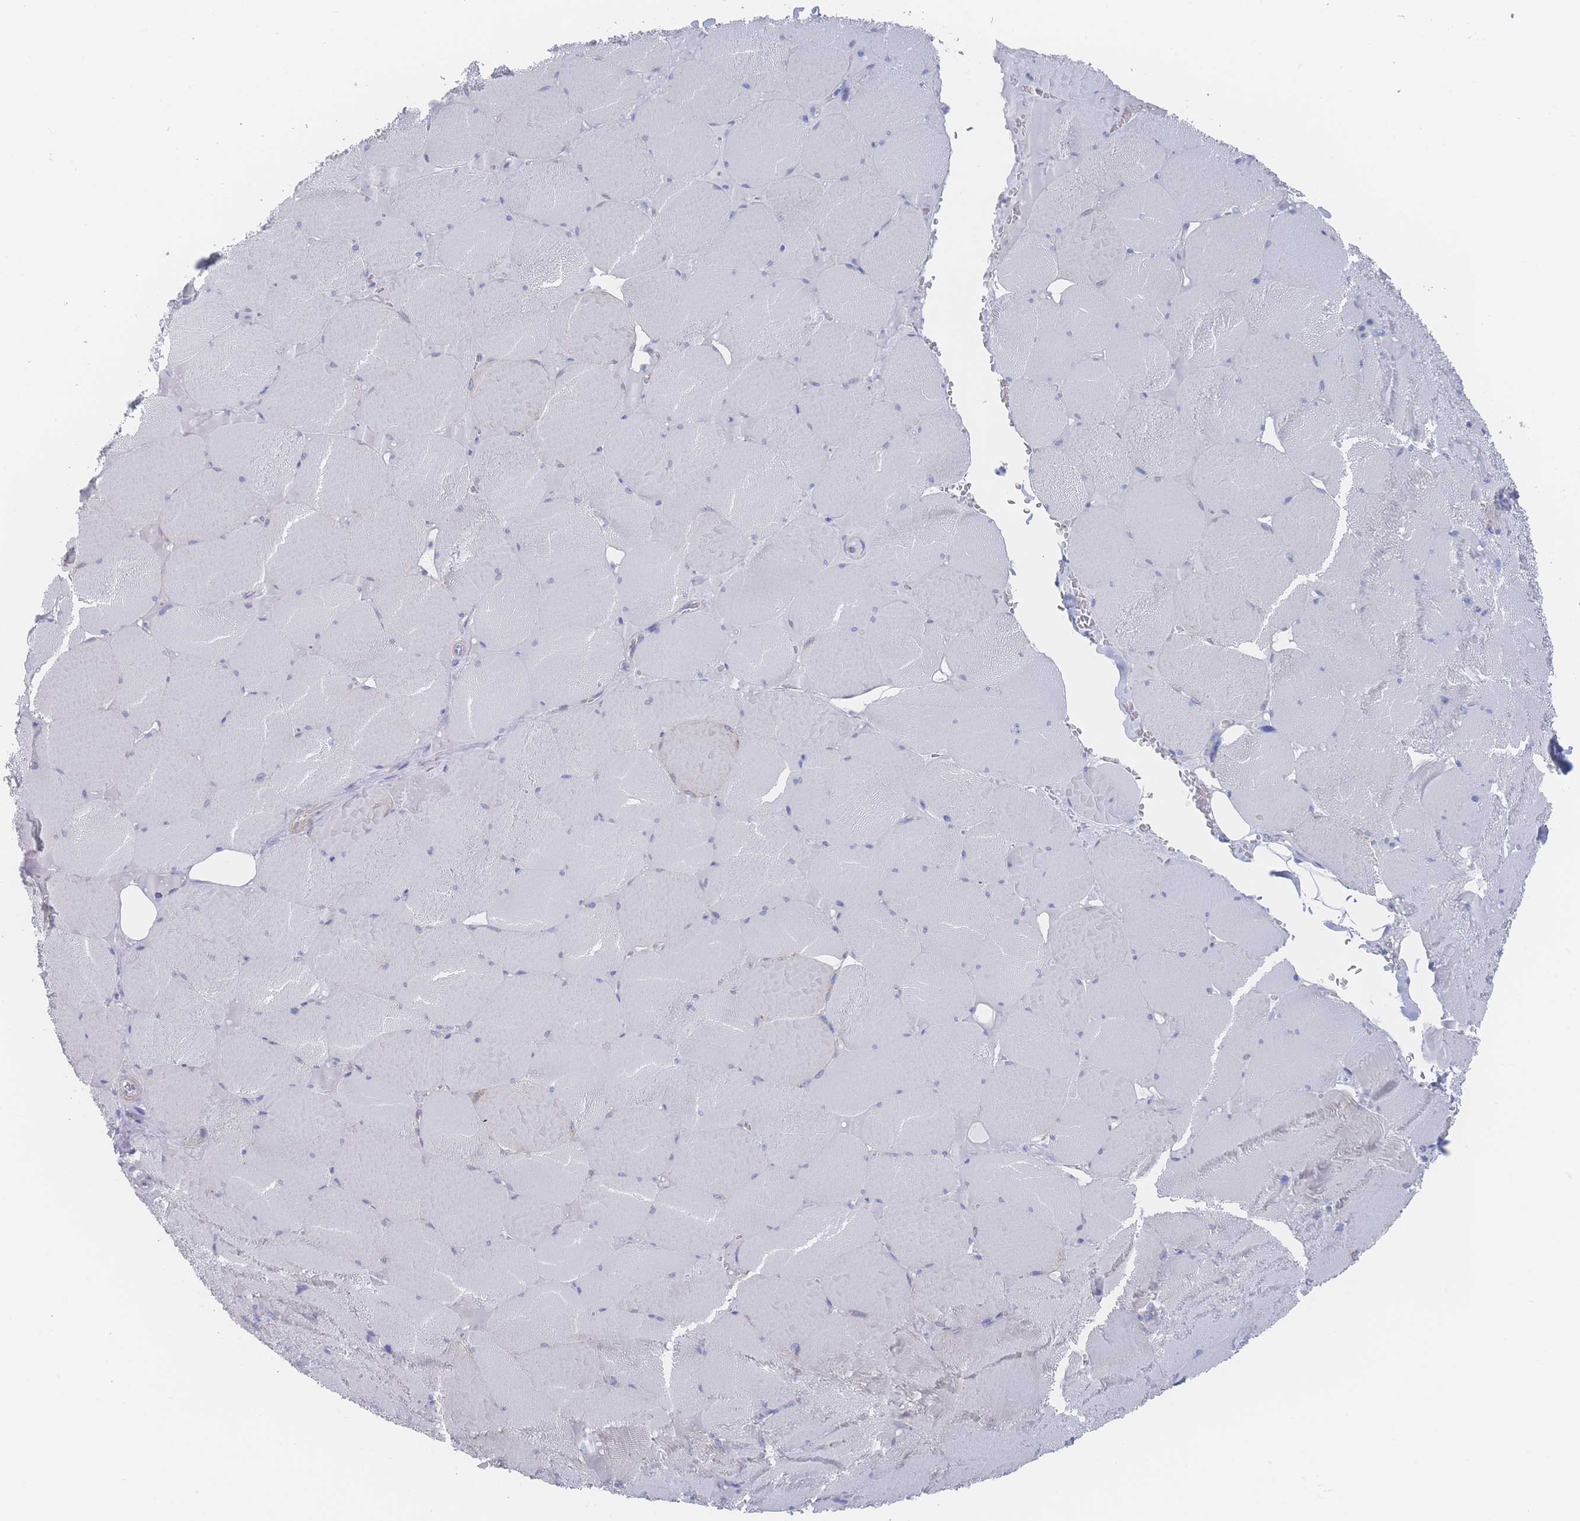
{"staining": {"intensity": "negative", "quantity": "none", "location": "none"}, "tissue": "skeletal muscle", "cell_type": "Myocytes", "image_type": "normal", "snomed": [{"axis": "morphology", "description": "Normal tissue, NOS"}, {"axis": "topography", "description": "Skeletal muscle"}, {"axis": "topography", "description": "Head-Neck"}], "caption": "IHC histopathology image of benign skeletal muscle: skeletal muscle stained with DAB displays no significant protein expression in myocytes.", "gene": "SNPH", "patient": {"sex": "male", "age": 66}}